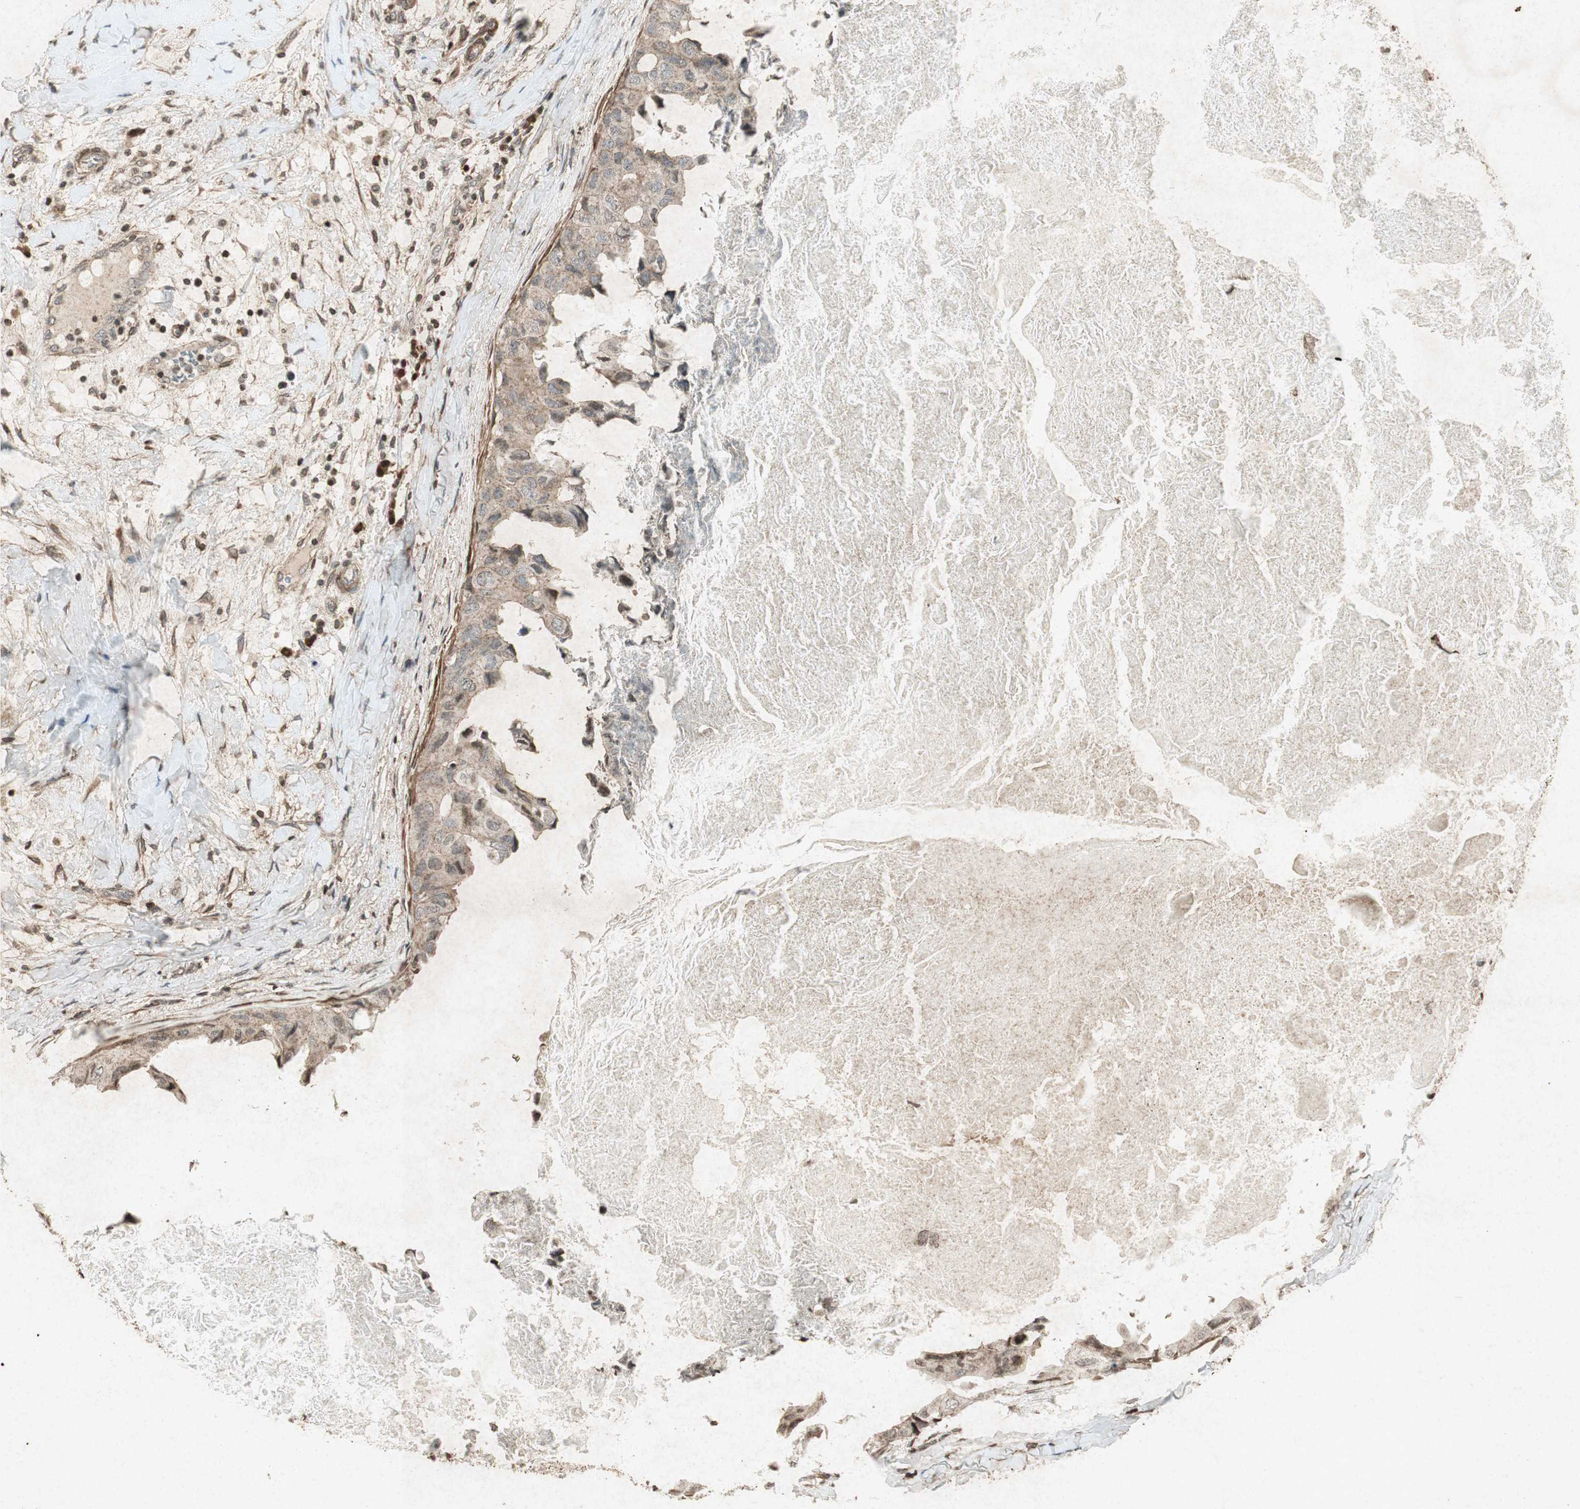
{"staining": {"intensity": "weak", "quantity": ">75%", "location": "cytoplasmic/membranous"}, "tissue": "breast cancer", "cell_type": "Tumor cells", "image_type": "cancer", "snomed": [{"axis": "morphology", "description": "Duct carcinoma"}, {"axis": "topography", "description": "Breast"}], "caption": "Protein staining by immunohistochemistry (IHC) displays weak cytoplasmic/membranous positivity in about >75% of tumor cells in breast cancer (infiltrating ductal carcinoma).", "gene": "PRKG1", "patient": {"sex": "female", "age": 40}}